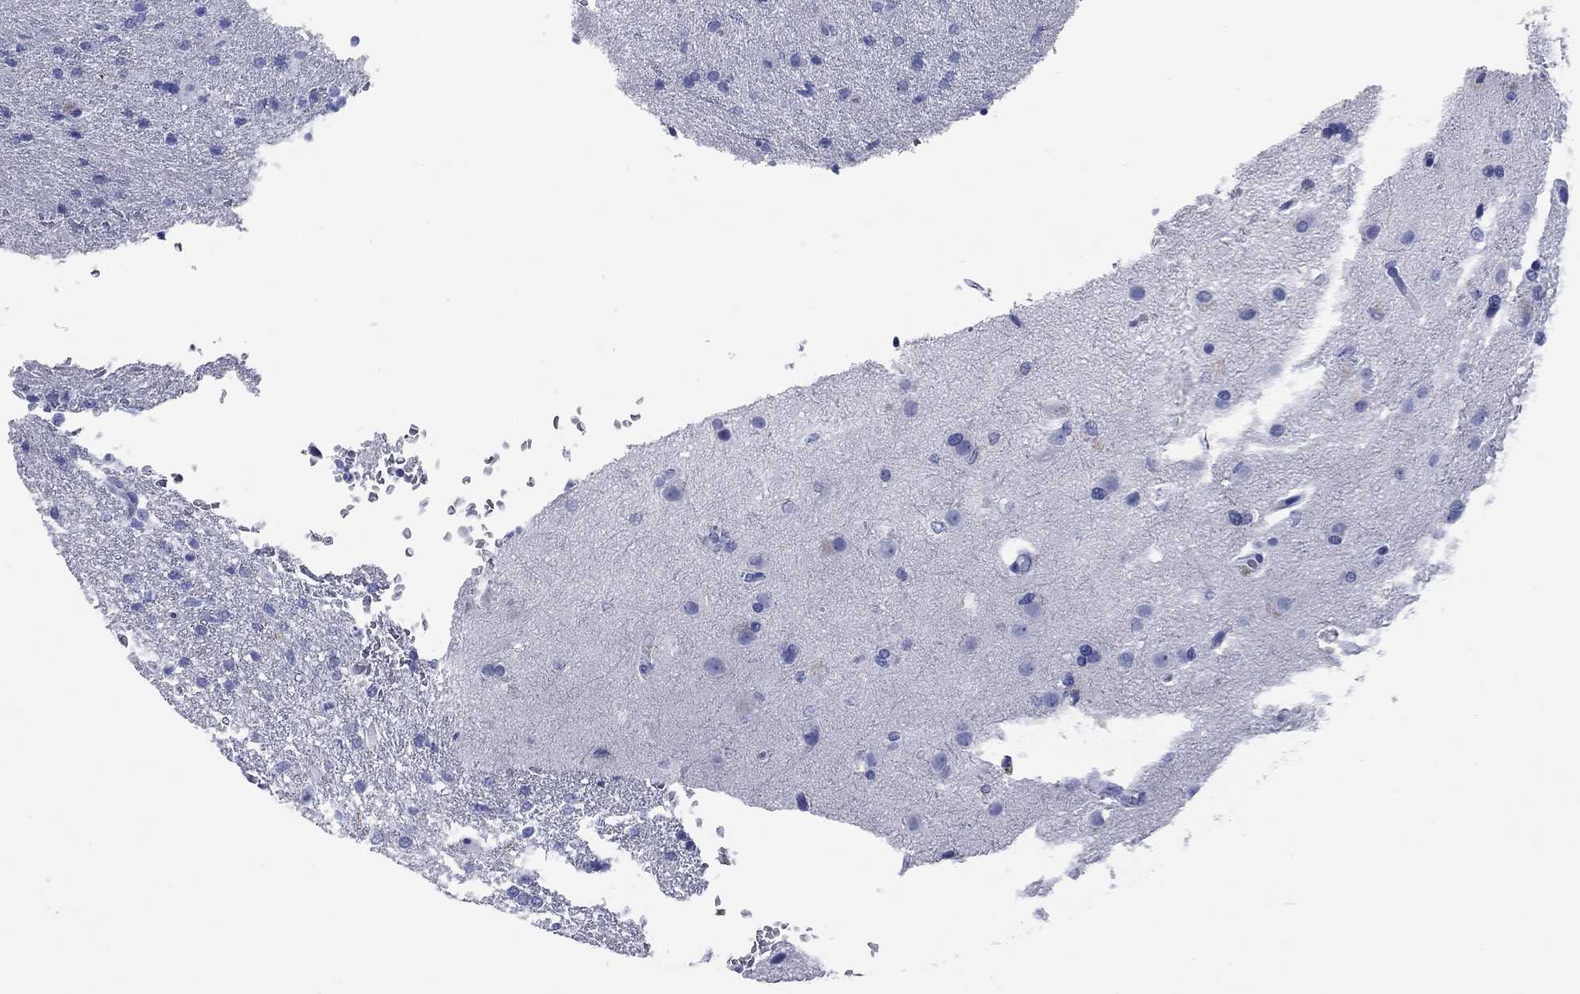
{"staining": {"intensity": "negative", "quantity": "none", "location": "none"}, "tissue": "glioma", "cell_type": "Tumor cells", "image_type": "cancer", "snomed": [{"axis": "morphology", "description": "Glioma, malignant, High grade"}, {"axis": "topography", "description": "Brain"}], "caption": "There is no significant expression in tumor cells of glioma.", "gene": "CCNA1", "patient": {"sex": "male", "age": 68}}